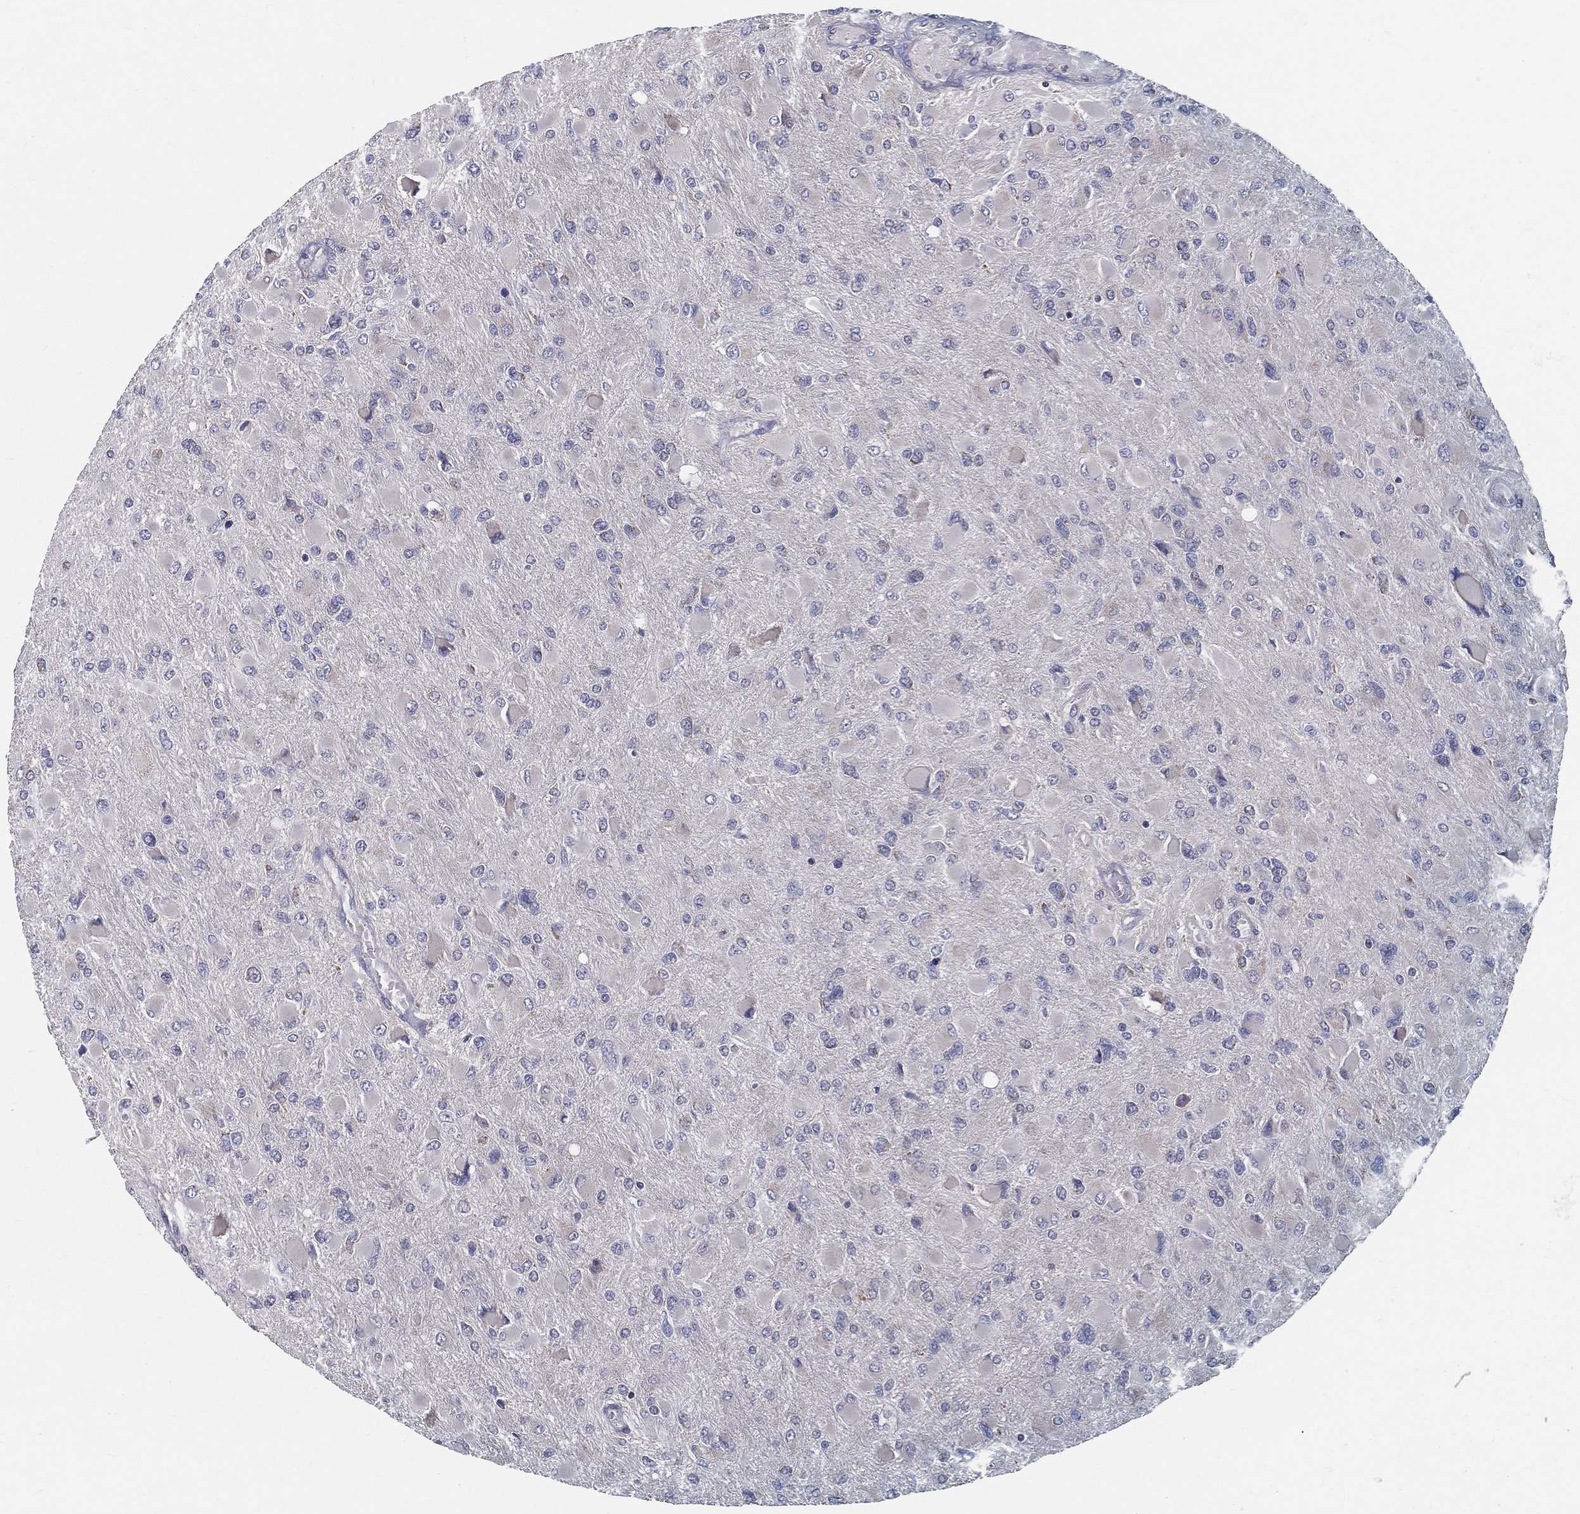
{"staining": {"intensity": "negative", "quantity": "none", "location": "none"}, "tissue": "glioma", "cell_type": "Tumor cells", "image_type": "cancer", "snomed": [{"axis": "morphology", "description": "Glioma, malignant, High grade"}, {"axis": "topography", "description": "Cerebral cortex"}], "caption": "Protein analysis of glioma exhibits no significant positivity in tumor cells. (Immunohistochemistry, brightfield microscopy, high magnification).", "gene": "PCSK1", "patient": {"sex": "female", "age": 36}}